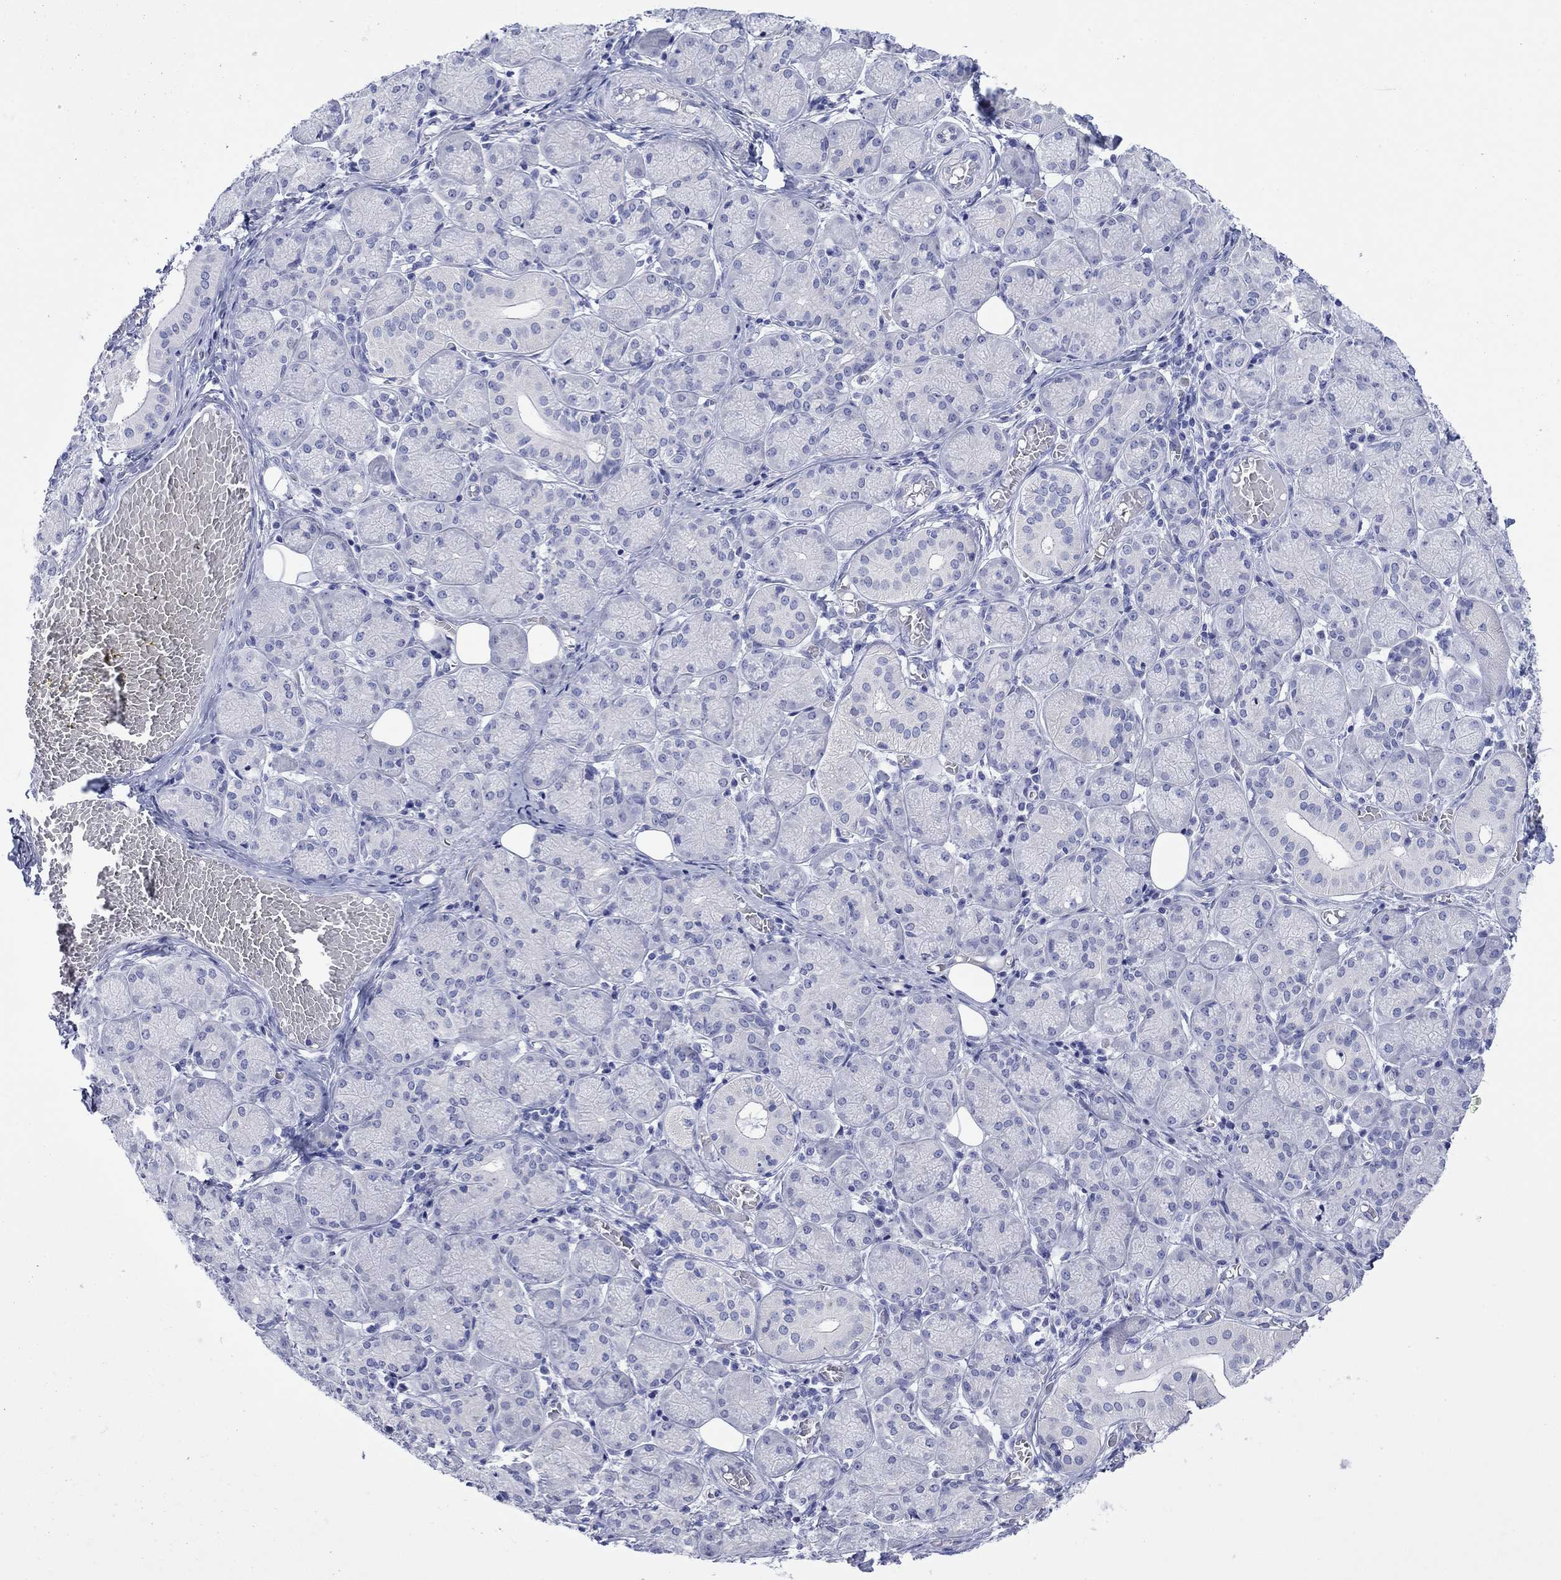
{"staining": {"intensity": "negative", "quantity": "none", "location": "none"}, "tissue": "salivary gland", "cell_type": "Glandular cells", "image_type": "normal", "snomed": [{"axis": "morphology", "description": "Normal tissue, NOS"}, {"axis": "topography", "description": "Salivary gland"}, {"axis": "topography", "description": "Peripheral nerve tissue"}], "caption": "Unremarkable salivary gland was stained to show a protein in brown. There is no significant staining in glandular cells.", "gene": "MLANA", "patient": {"sex": "female", "age": 24}}